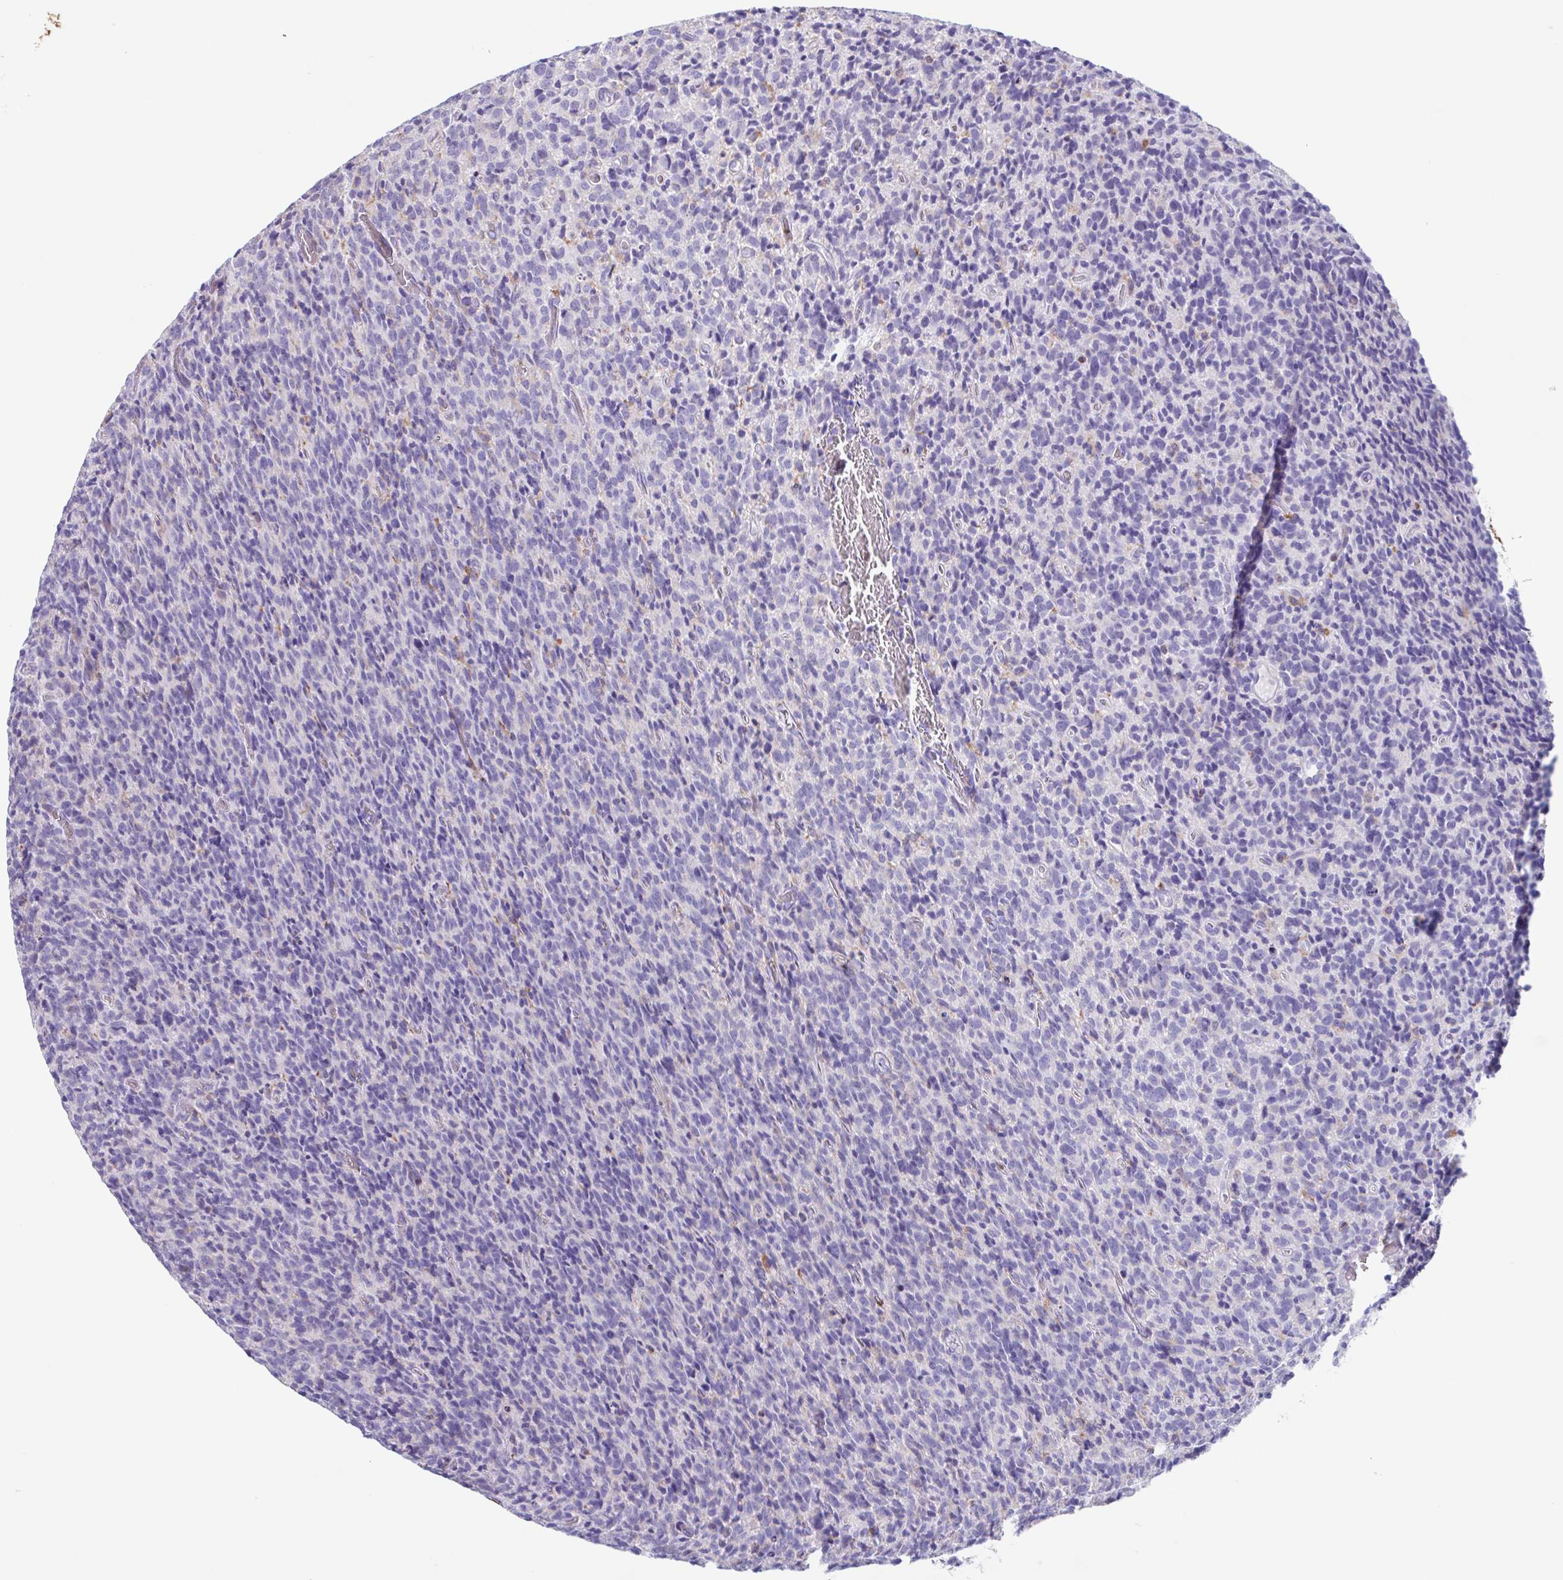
{"staining": {"intensity": "negative", "quantity": "none", "location": "none"}, "tissue": "glioma", "cell_type": "Tumor cells", "image_type": "cancer", "snomed": [{"axis": "morphology", "description": "Glioma, malignant, High grade"}, {"axis": "topography", "description": "Brain"}], "caption": "A high-resolution image shows immunohistochemistry staining of glioma, which displays no significant staining in tumor cells. (DAB (3,3'-diaminobenzidine) immunohistochemistry (IHC), high magnification).", "gene": "TPD52", "patient": {"sex": "male", "age": 76}}